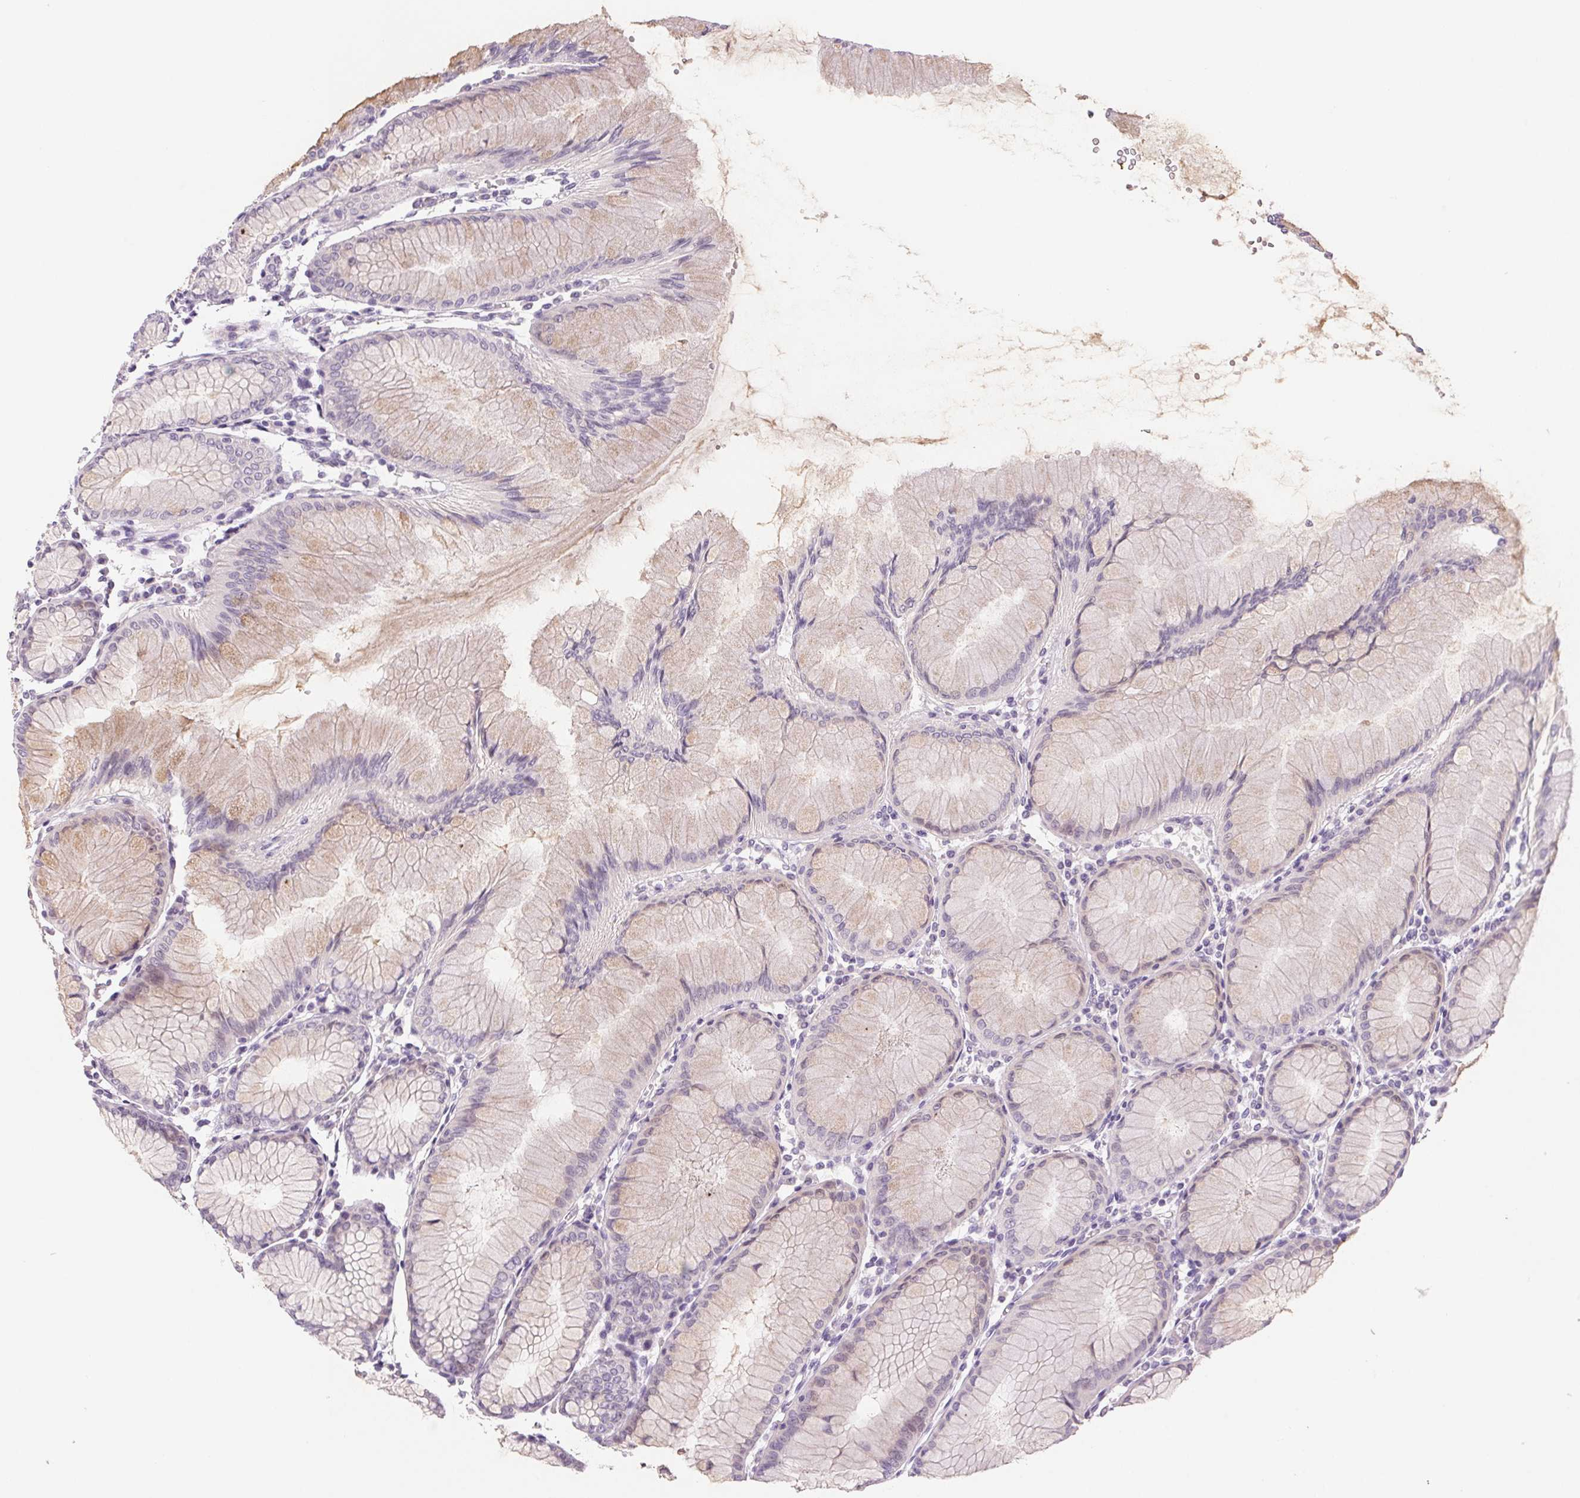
{"staining": {"intensity": "weak", "quantity": "<25%", "location": "cytoplasmic/membranous"}, "tissue": "stomach", "cell_type": "Glandular cells", "image_type": "normal", "snomed": [{"axis": "morphology", "description": "Normal tissue, NOS"}, {"axis": "topography", "description": "Stomach"}], "caption": "An IHC micrograph of benign stomach is shown. There is no staining in glandular cells of stomach.", "gene": "CCDC168", "patient": {"sex": "female", "age": 57}}